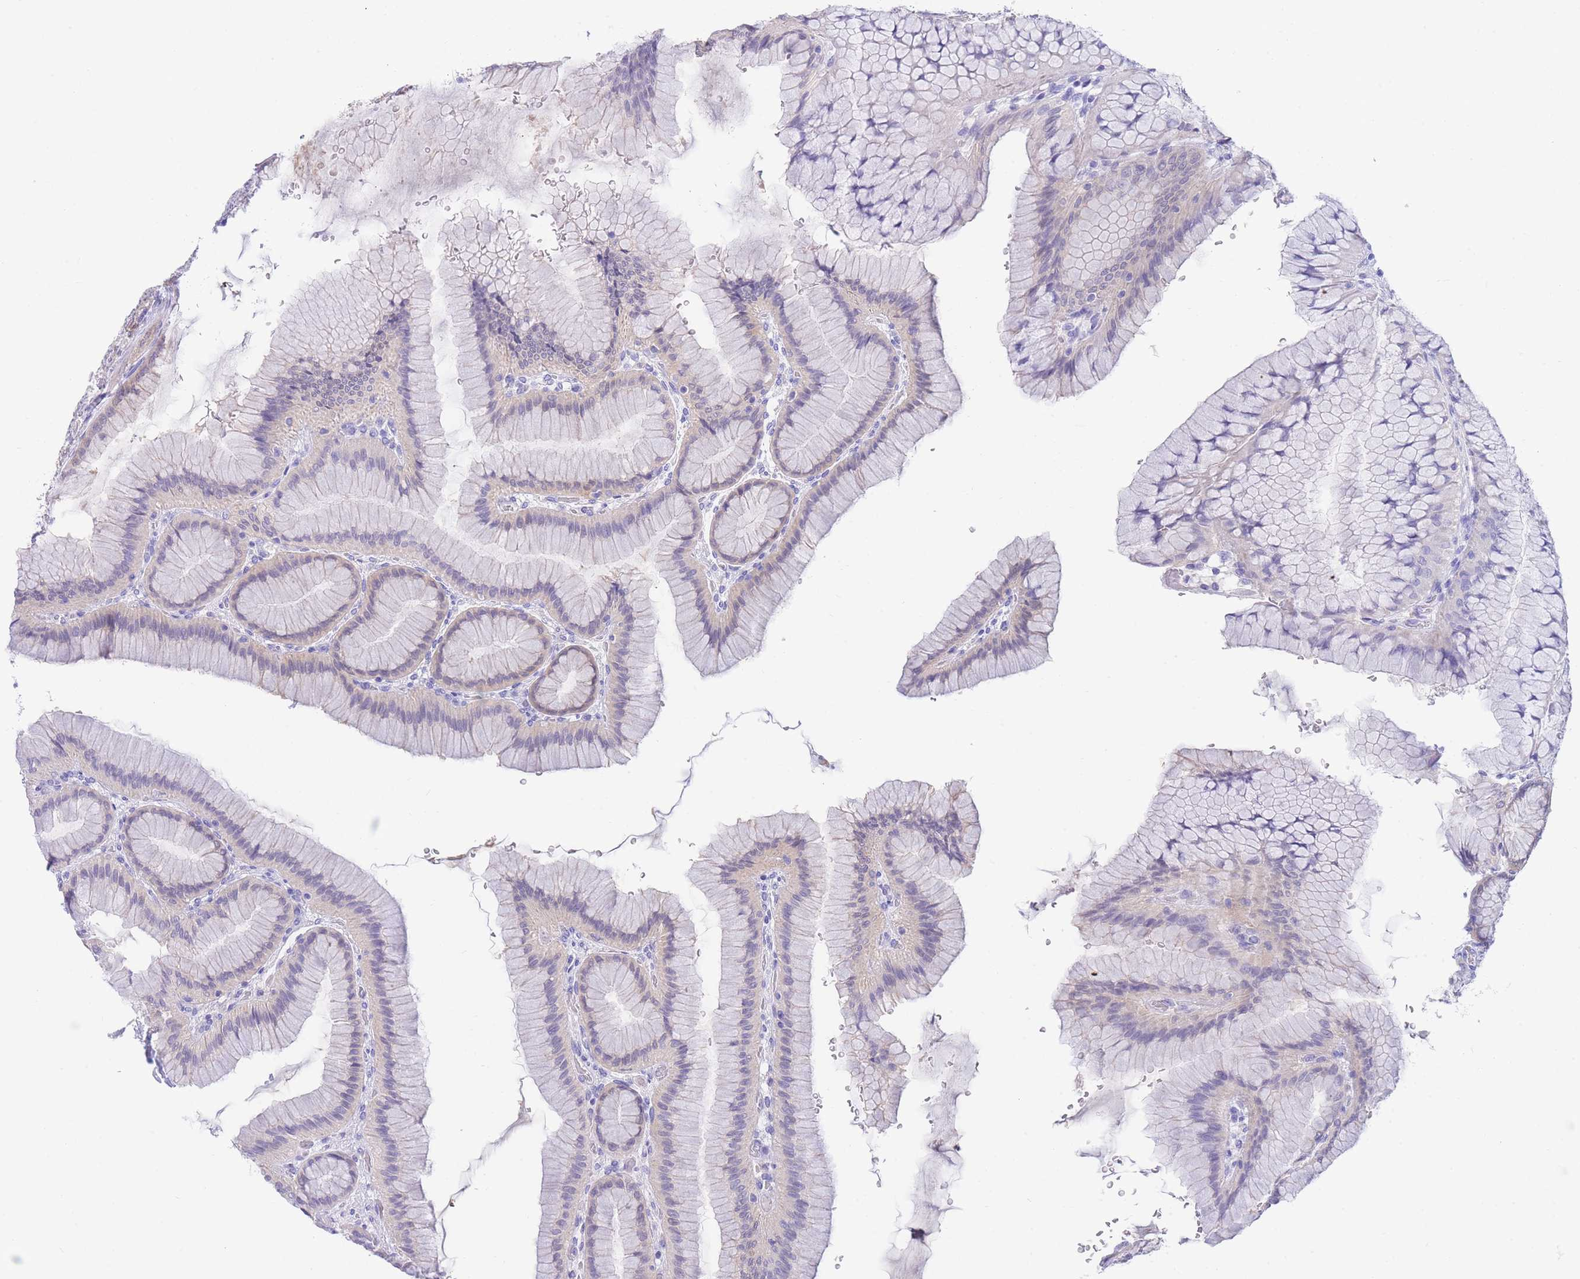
{"staining": {"intensity": "moderate", "quantity": "<25%", "location": "cytoplasmic/membranous"}, "tissue": "stomach", "cell_type": "Glandular cells", "image_type": "normal", "snomed": [{"axis": "morphology", "description": "Normal tissue, NOS"}, {"axis": "morphology", "description": "Adenocarcinoma, NOS"}, {"axis": "morphology", "description": "Adenocarcinoma, High grade"}, {"axis": "topography", "description": "Stomach, upper"}, {"axis": "topography", "description": "Stomach"}], "caption": "This micrograph exhibits IHC staining of normal stomach, with low moderate cytoplasmic/membranous positivity in approximately <25% of glandular cells.", "gene": "PCDHB3", "patient": {"sex": "female", "age": 65}}